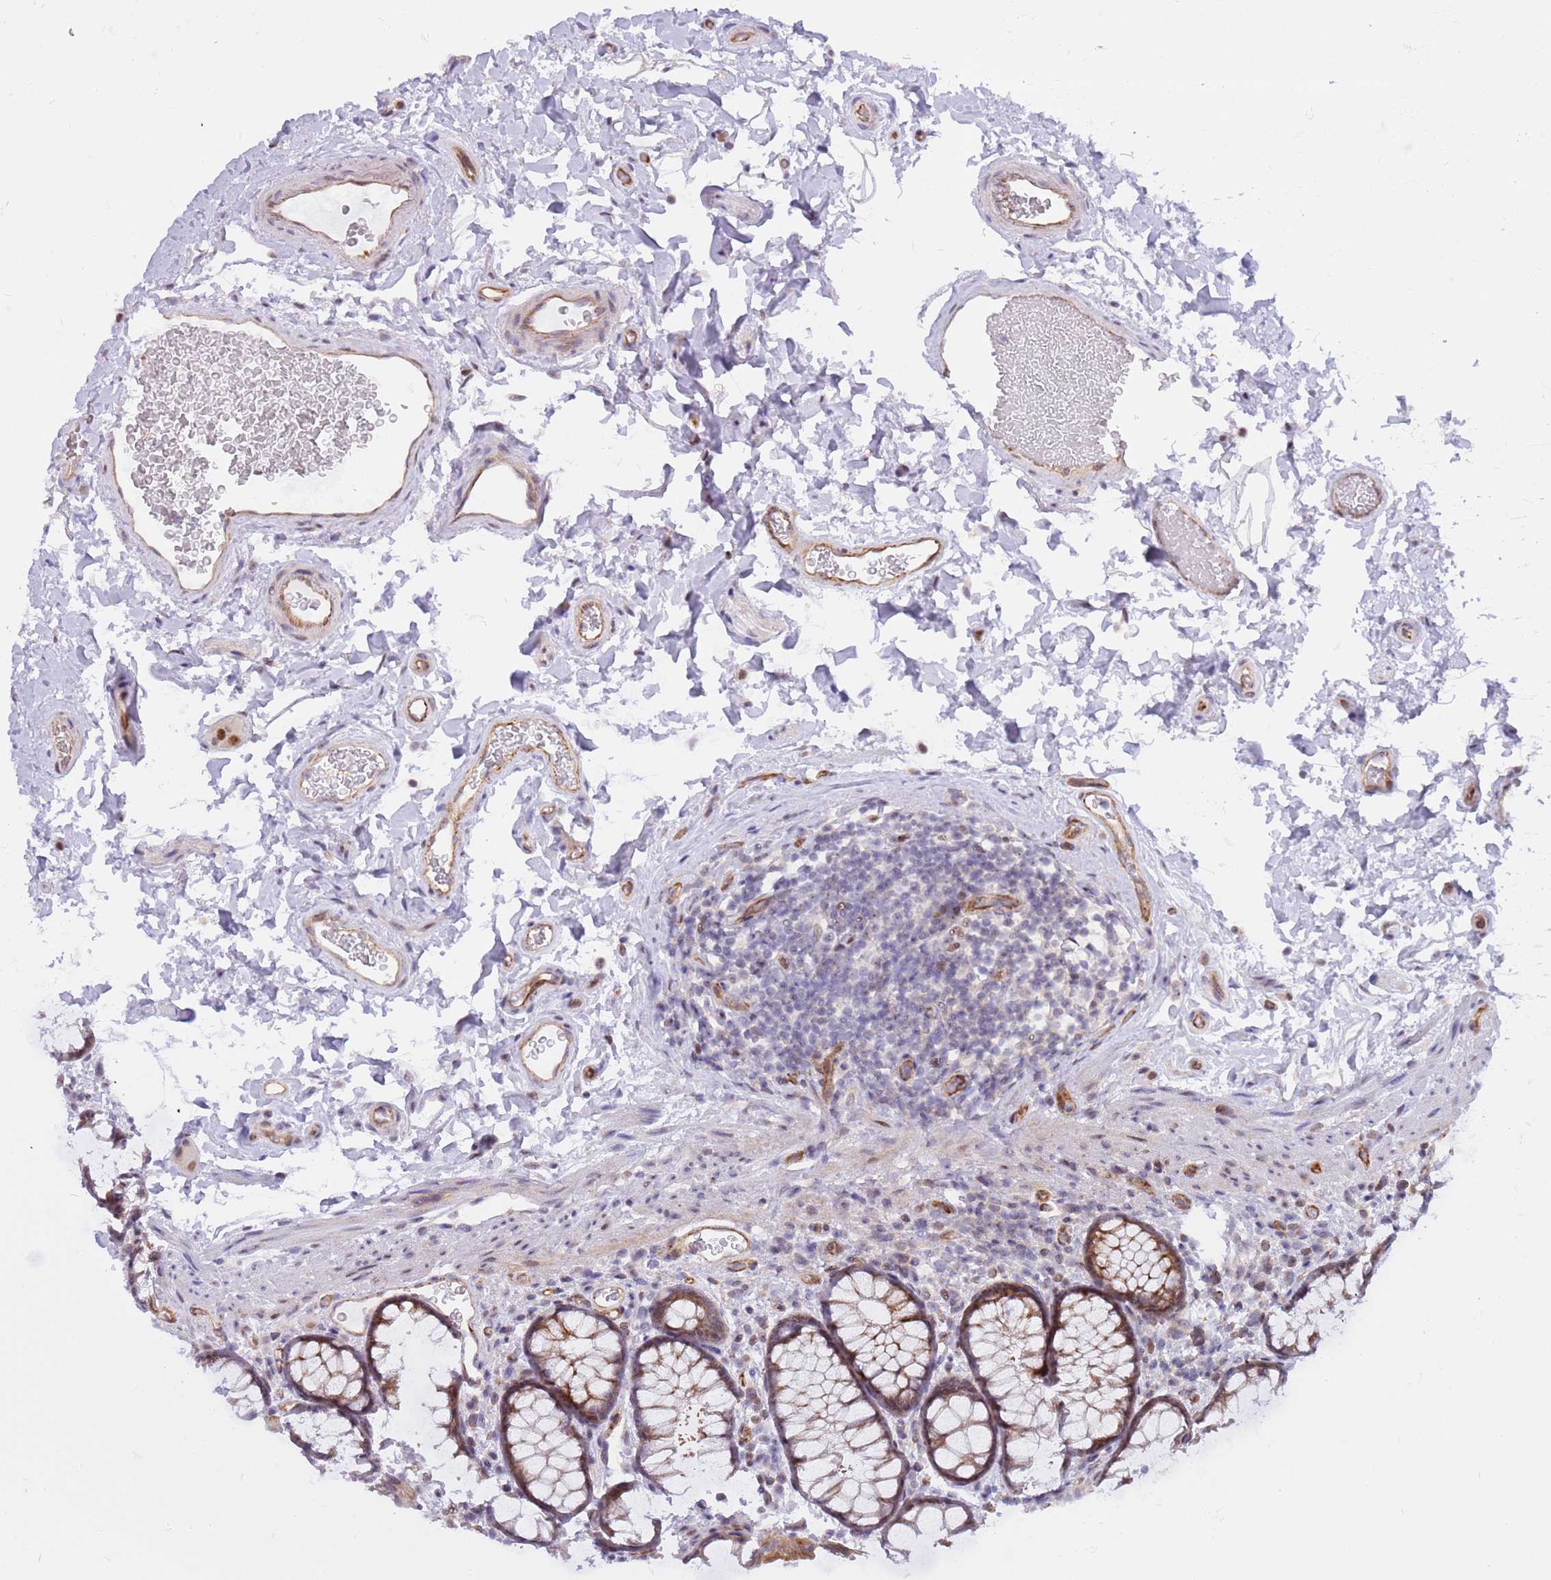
{"staining": {"intensity": "moderate", "quantity": ">75%", "location": "cytoplasmic/membranous"}, "tissue": "colon", "cell_type": "Endothelial cells", "image_type": "normal", "snomed": [{"axis": "morphology", "description": "Normal tissue, NOS"}, {"axis": "topography", "description": "Colon"}], "caption": "Protein staining by IHC displays moderate cytoplasmic/membranous staining in about >75% of endothelial cells in unremarkable colon.", "gene": "LRMDA", "patient": {"sex": "female", "age": 82}}